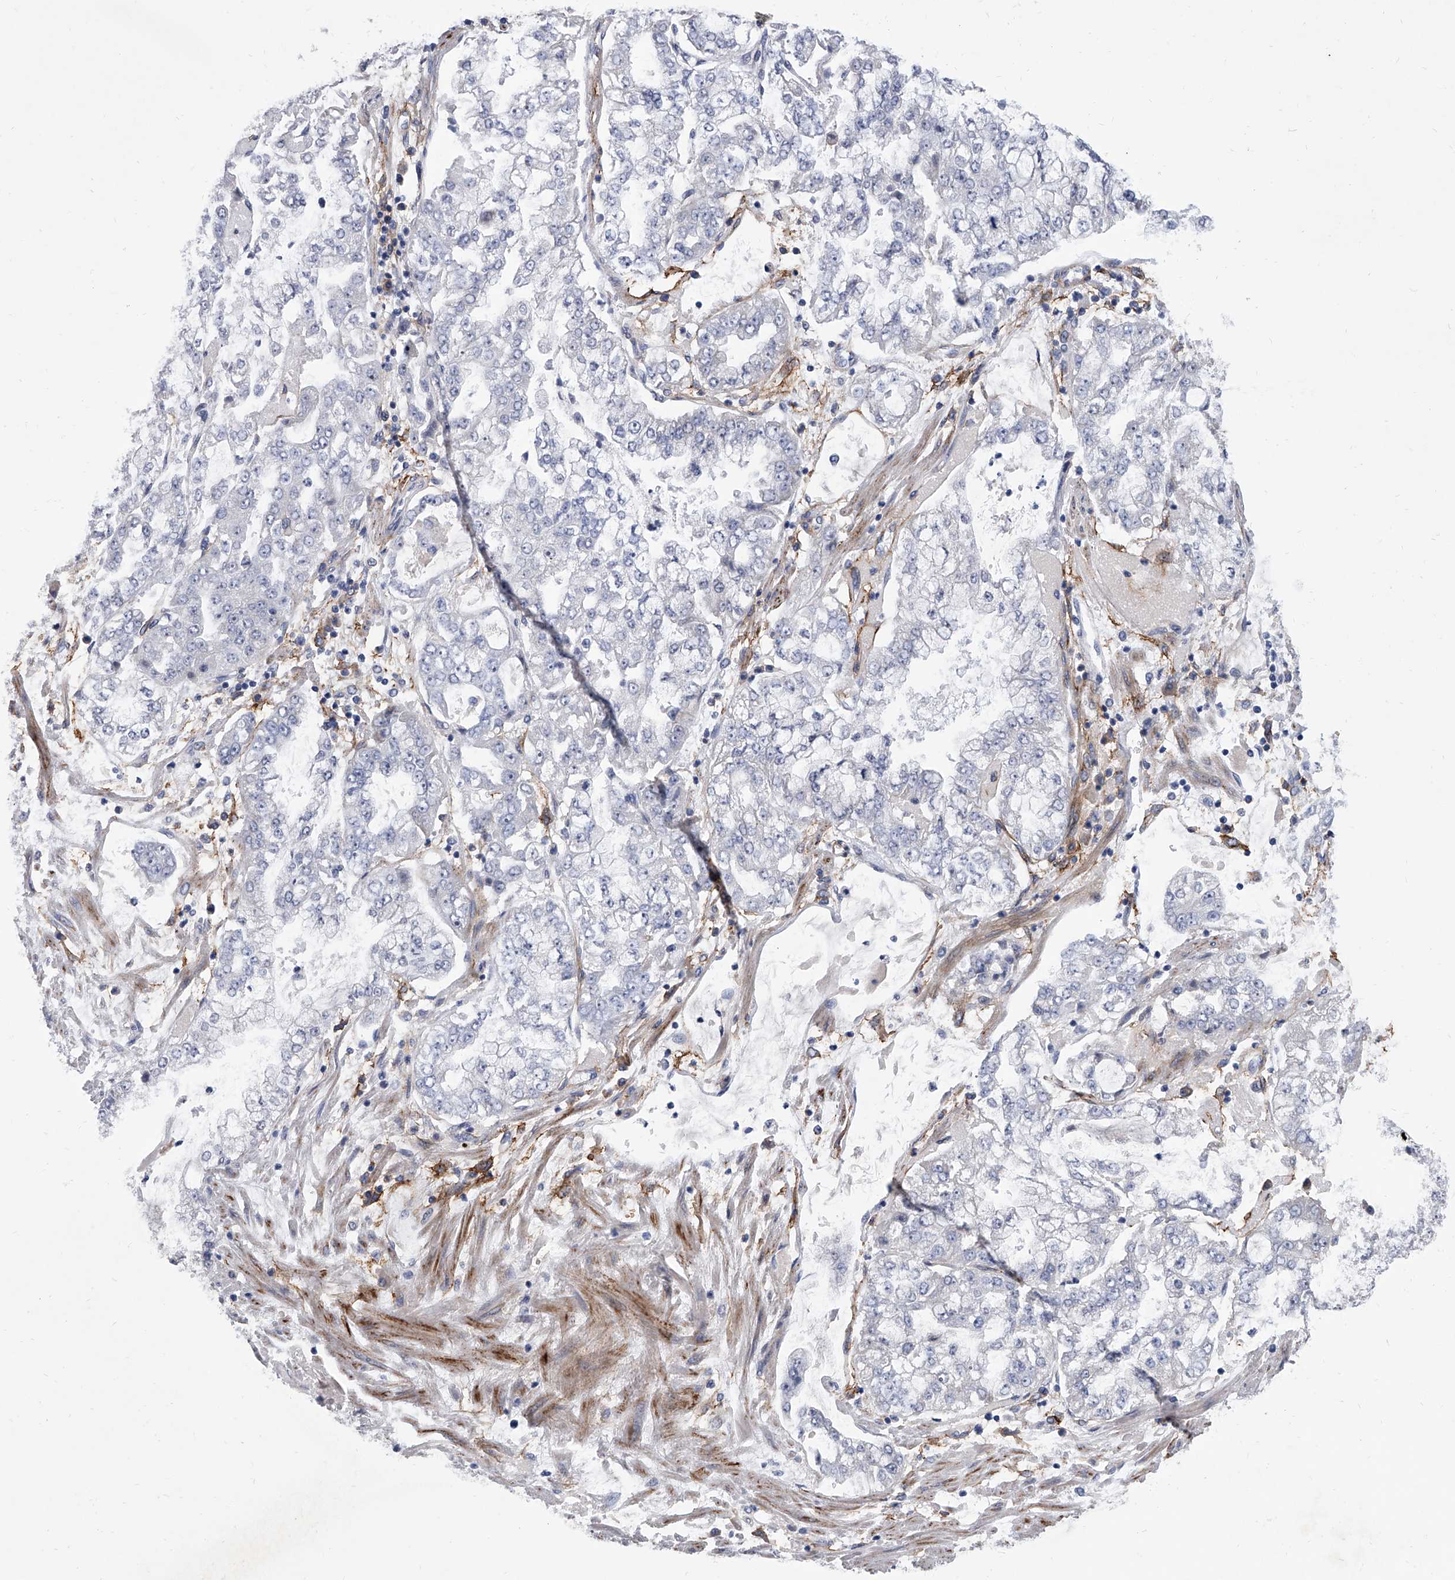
{"staining": {"intensity": "negative", "quantity": "none", "location": "none"}, "tissue": "stomach cancer", "cell_type": "Tumor cells", "image_type": "cancer", "snomed": [{"axis": "morphology", "description": "Adenocarcinoma, NOS"}, {"axis": "topography", "description": "Stomach"}], "caption": "The image shows no staining of tumor cells in adenocarcinoma (stomach).", "gene": "ALG14", "patient": {"sex": "male", "age": 76}}